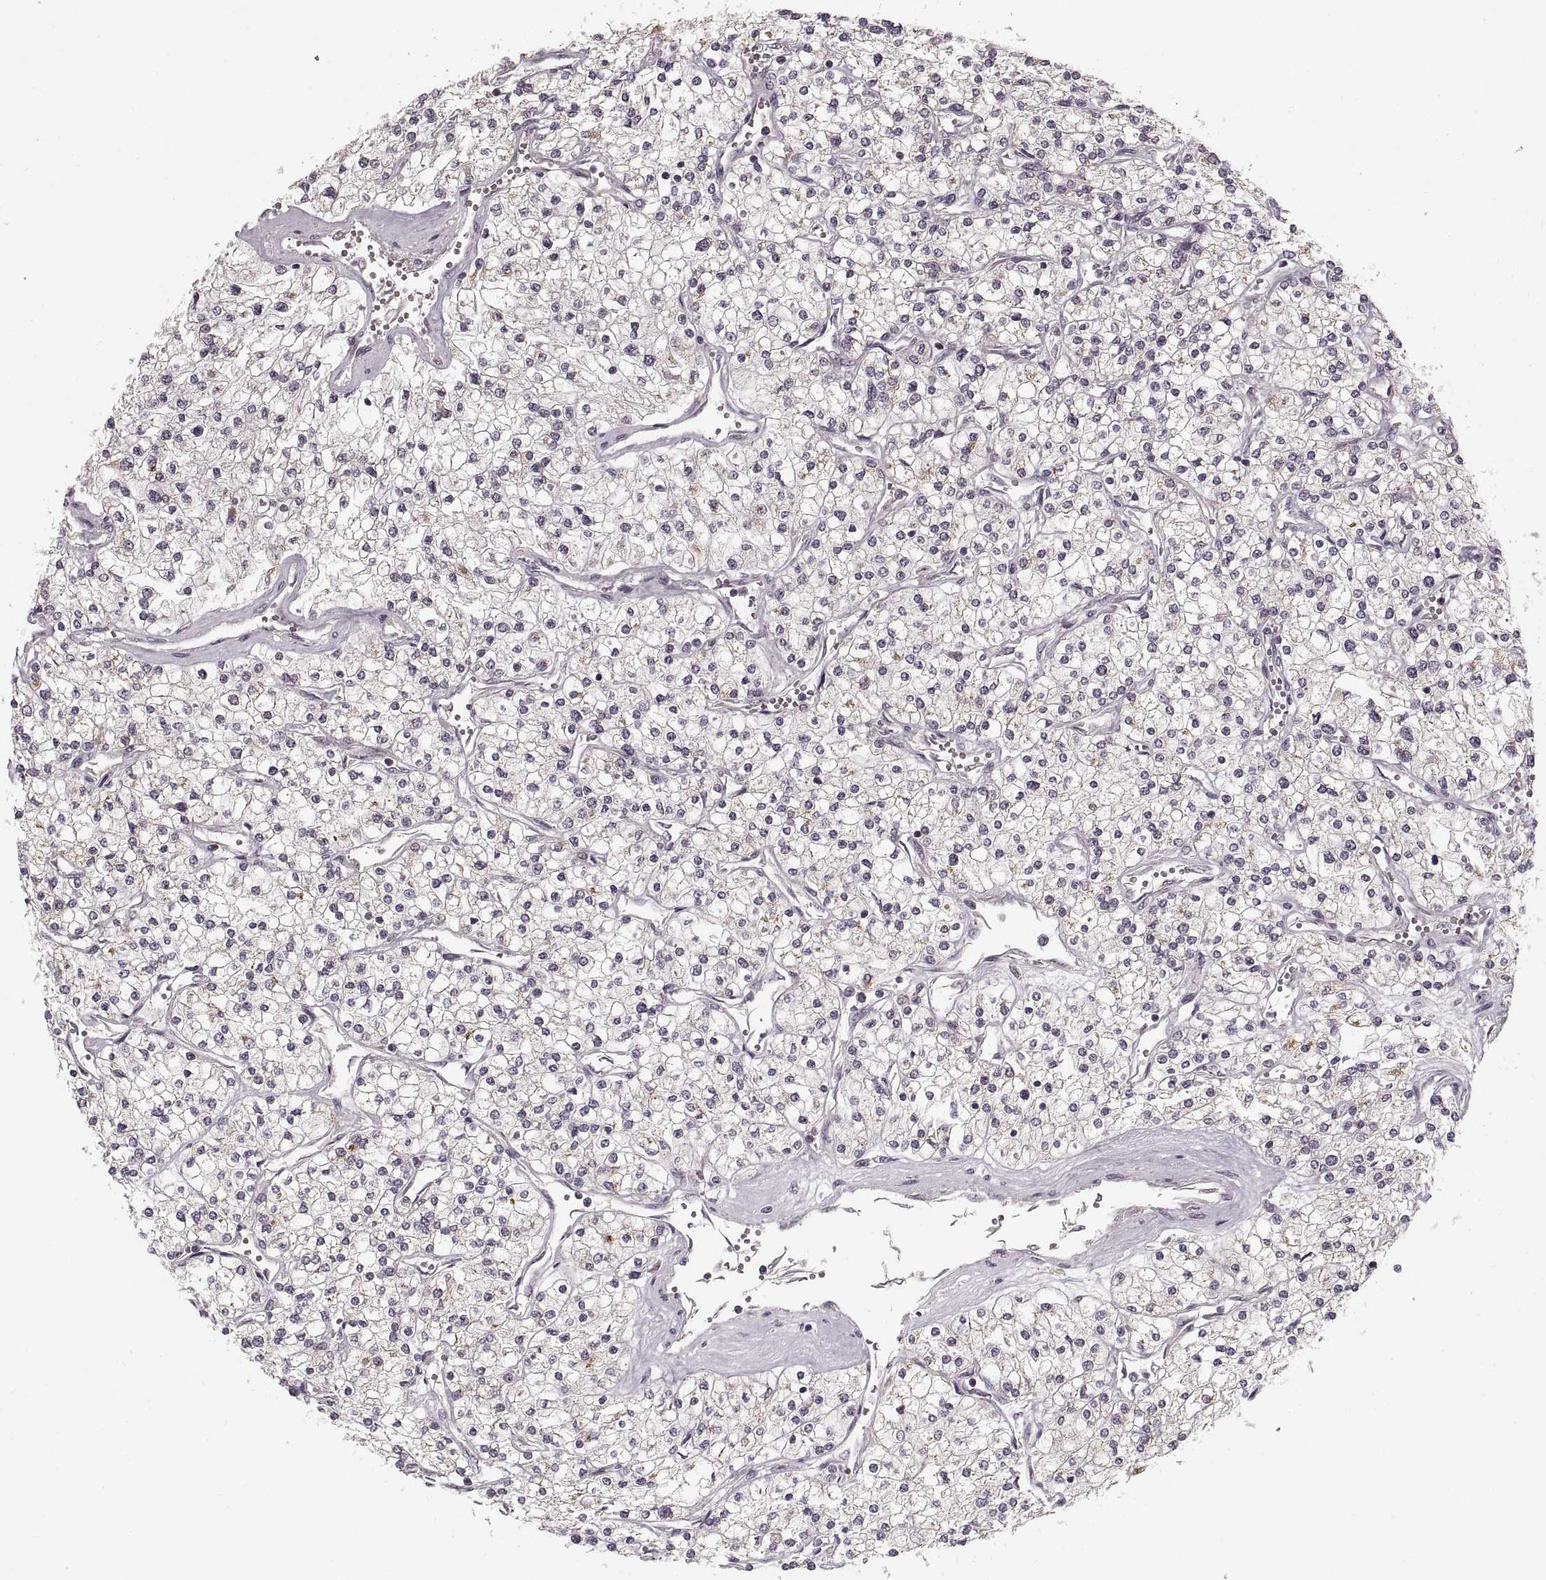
{"staining": {"intensity": "negative", "quantity": "none", "location": "none"}, "tissue": "renal cancer", "cell_type": "Tumor cells", "image_type": "cancer", "snomed": [{"axis": "morphology", "description": "Adenocarcinoma, NOS"}, {"axis": "topography", "description": "Kidney"}], "caption": "This is an immunohistochemistry (IHC) histopathology image of adenocarcinoma (renal). There is no staining in tumor cells.", "gene": "ASIC3", "patient": {"sex": "male", "age": 80}}